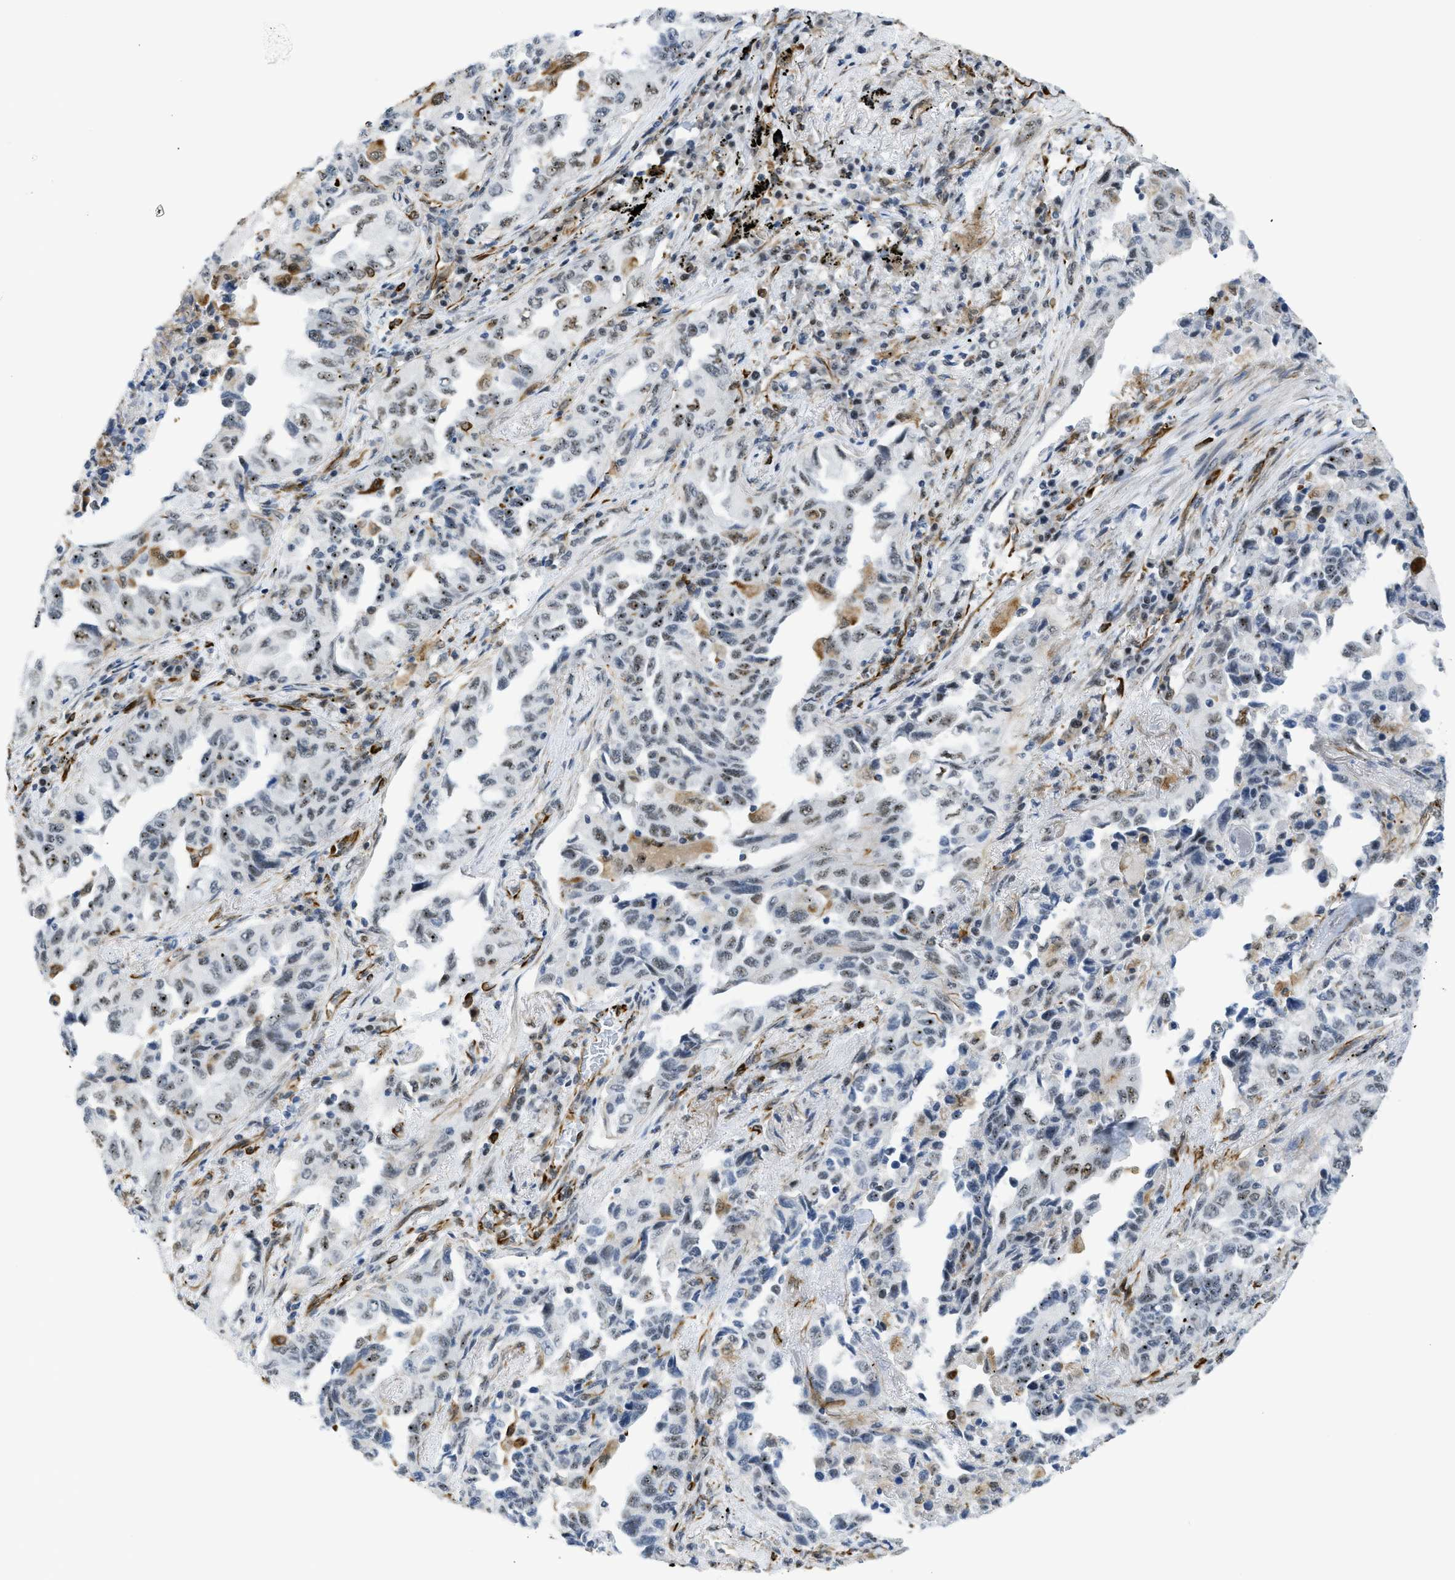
{"staining": {"intensity": "weak", "quantity": "25%-75%", "location": "nuclear"}, "tissue": "lung cancer", "cell_type": "Tumor cells", "image_type": "cancer", "snomed": [{"axis": "morphology", "description": "Adenocarcinoma, NOS"}, {"axis": "topography", "description": "Lung"}], "caption": "Adenocarcinoma (lung) tissue shows weak nuclear expression in approximately 25%-75% of tumor cells, visualized by immunohistochemistry.", "gene": "LRRC8B", "patient": {"sex": "female", "age": 51}}